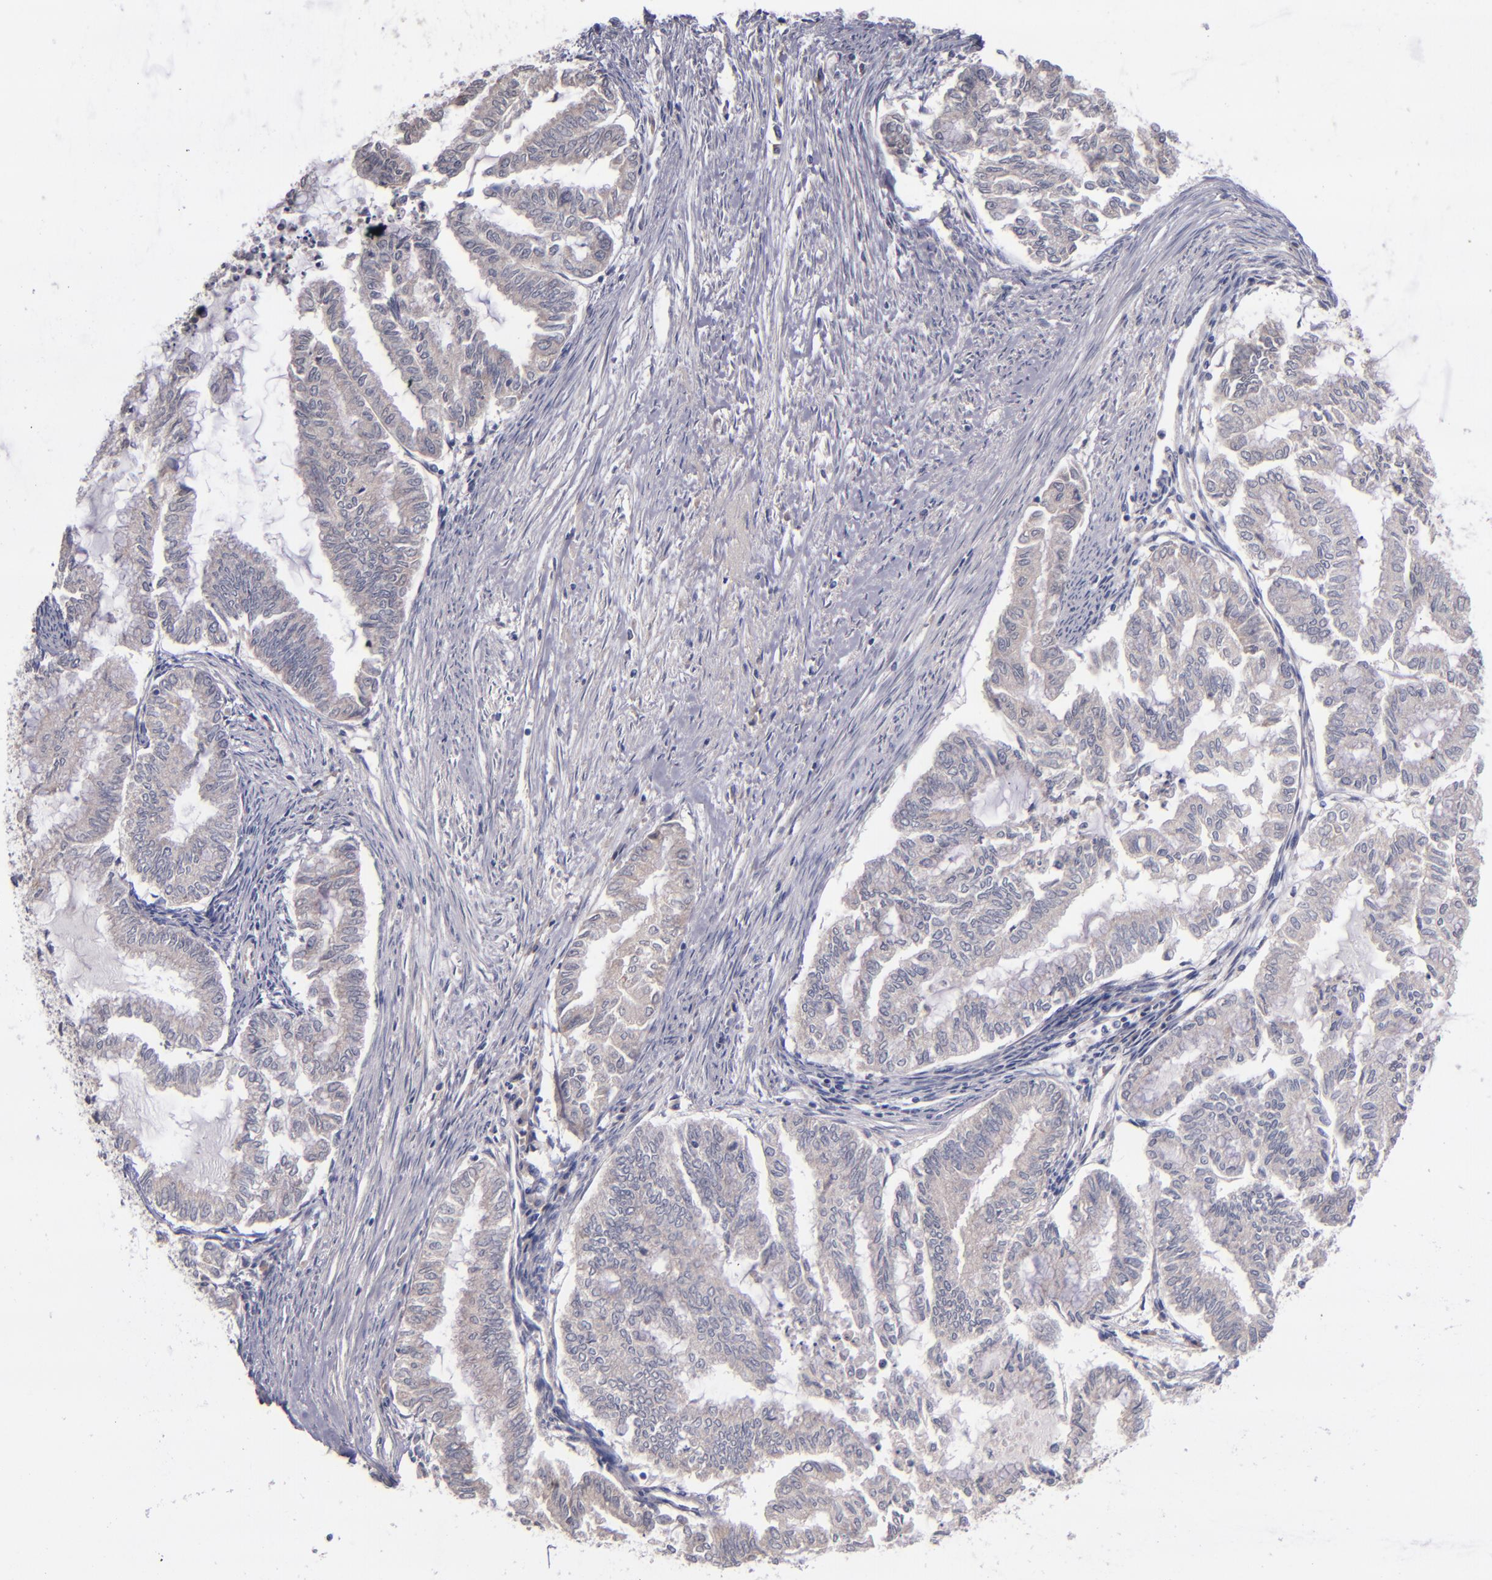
{"staining": {"intensity": "weak", "quantity": "25%-75%", "location": "cytoplasmic/membranous"}, "tissue": "endometrial cancer", "cell_type": "Tumor cells", "image_type": "cancer", "snomed": [{"axis": "morphology", "description": "Adenocarcinoma, NOS"}, {"axis": "topography", "description": "Endometrium"}], "caption": "DAB (3,3'-diaminobenzidine) immunohistochemical staining of endometrial adenocarcinoma demonstrates weak cytoplasmic/membranous protein staining in approximately 25%-75% of tumor cells.", "gene": "TSC2", "patient": {"sex": "female", "age": 79}}